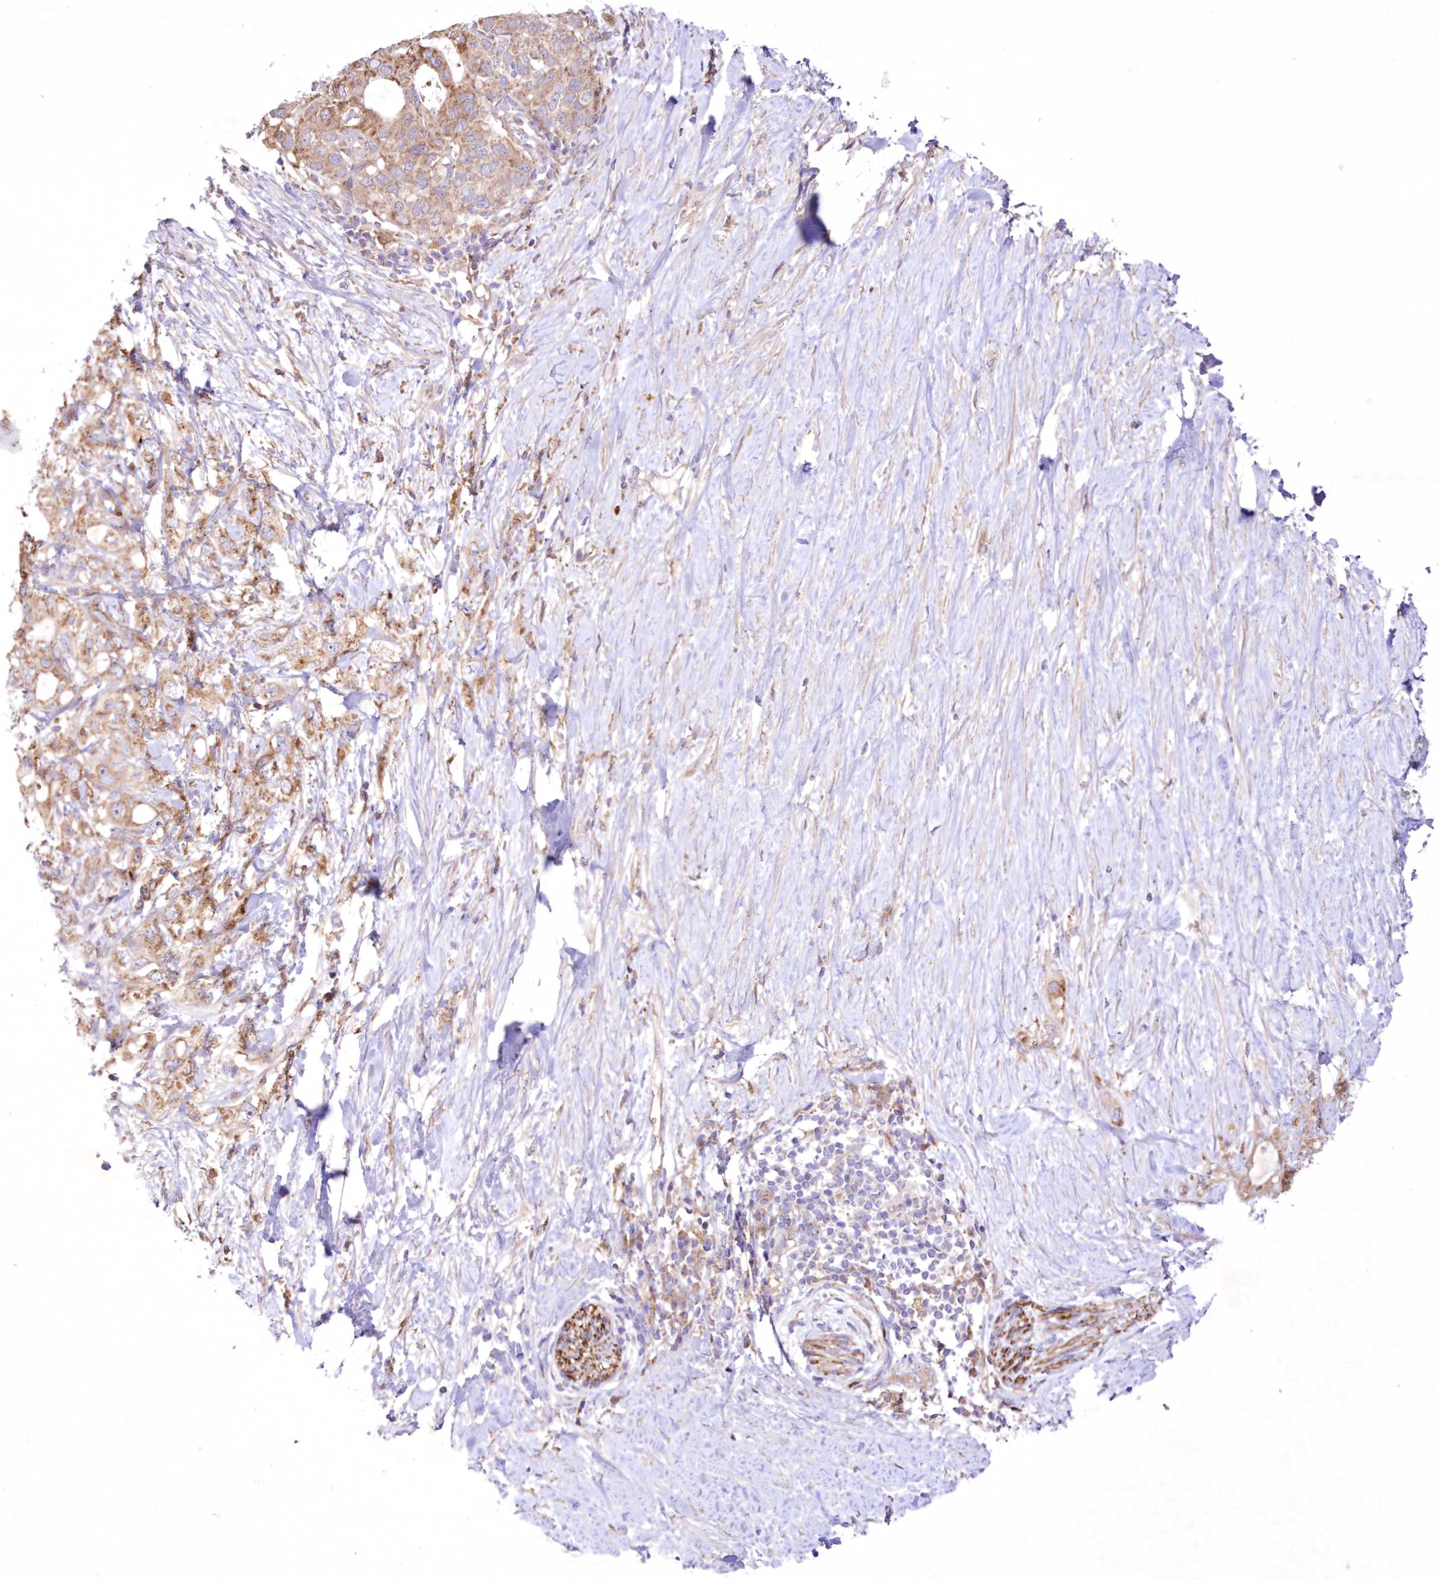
{"staining": {"intensity": "weak", "quantity": ">75%", "location": "cytoplasmic/membranous"}, "tissue": "pancreatic cancer", "cell_type": "Tumor cells", "image_type": "cancer", "snomed": [{"axis": "morphology", "description": "Adenocarcinoma, NOS"}, {"axis": "topography", "description": "Pancreas"}], "caption": "Adenocarcinoma (pancreatic) tissue shows weak cytoplasmic/membranous expression in about >75% of tumor cells (DAB (3,3'-diaminobenzidine) IHC, brown staining for protein, blue staining for nuclei).", "gene": "FCHO2", "patient": {"sex": "female", "age": 56}}